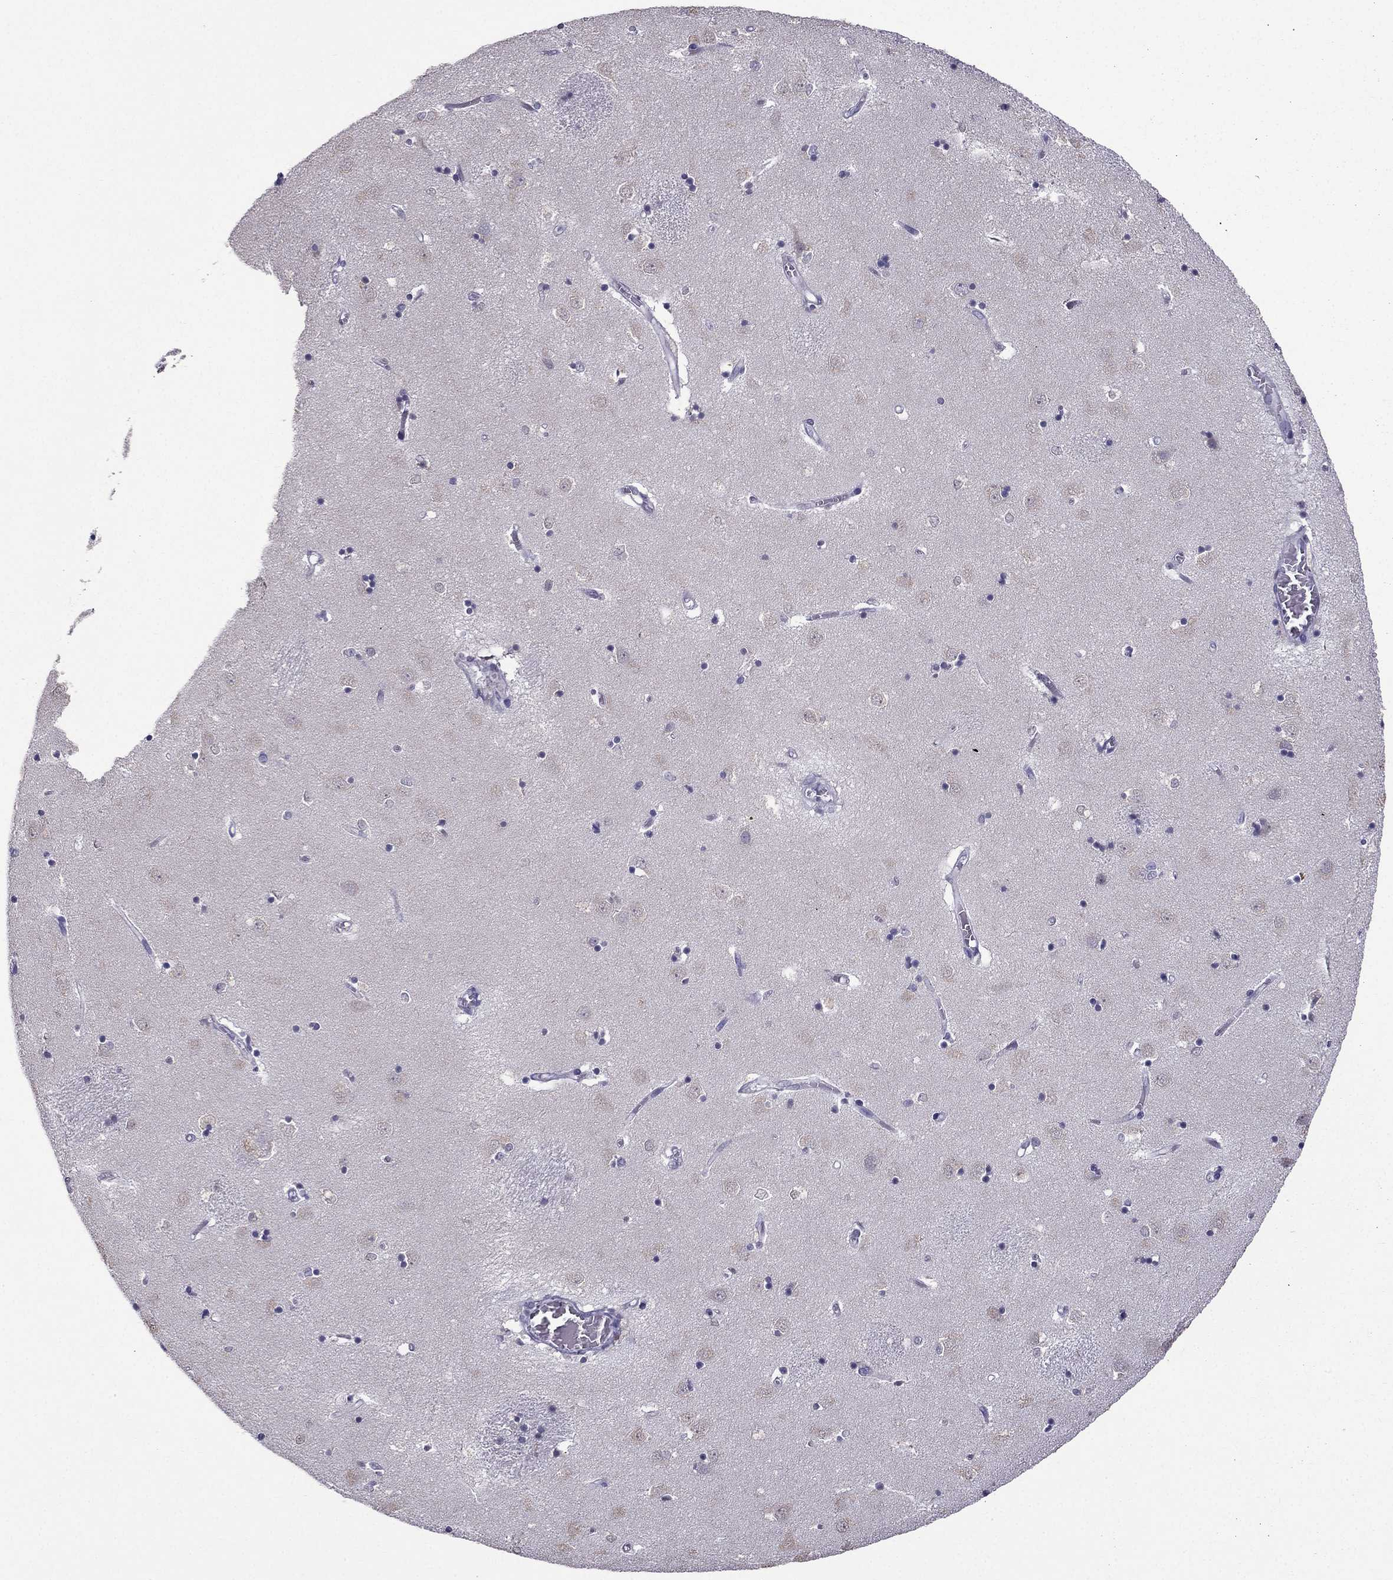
{"staining": {"intensity": "negative", "quantity": "none", "location": "none"}, "tissue": "caudate", "cell_type": "Glial cells", "image_type": "normal", "snomed": [{"axis": "morphology", "description": "Normal tissue, NOS"}, {"axis": "topography", "description": "Lateral ventricle wall"}], "caption": "Normal caudate was stained to show a protein in brown. There is no significant positivity in glial cells. (Immunohistochemistry (ihc), brightfield microscopy, high magnification).", "gene": "ARHGAP11A", "patient": {"sex": "male", "age": 54}}